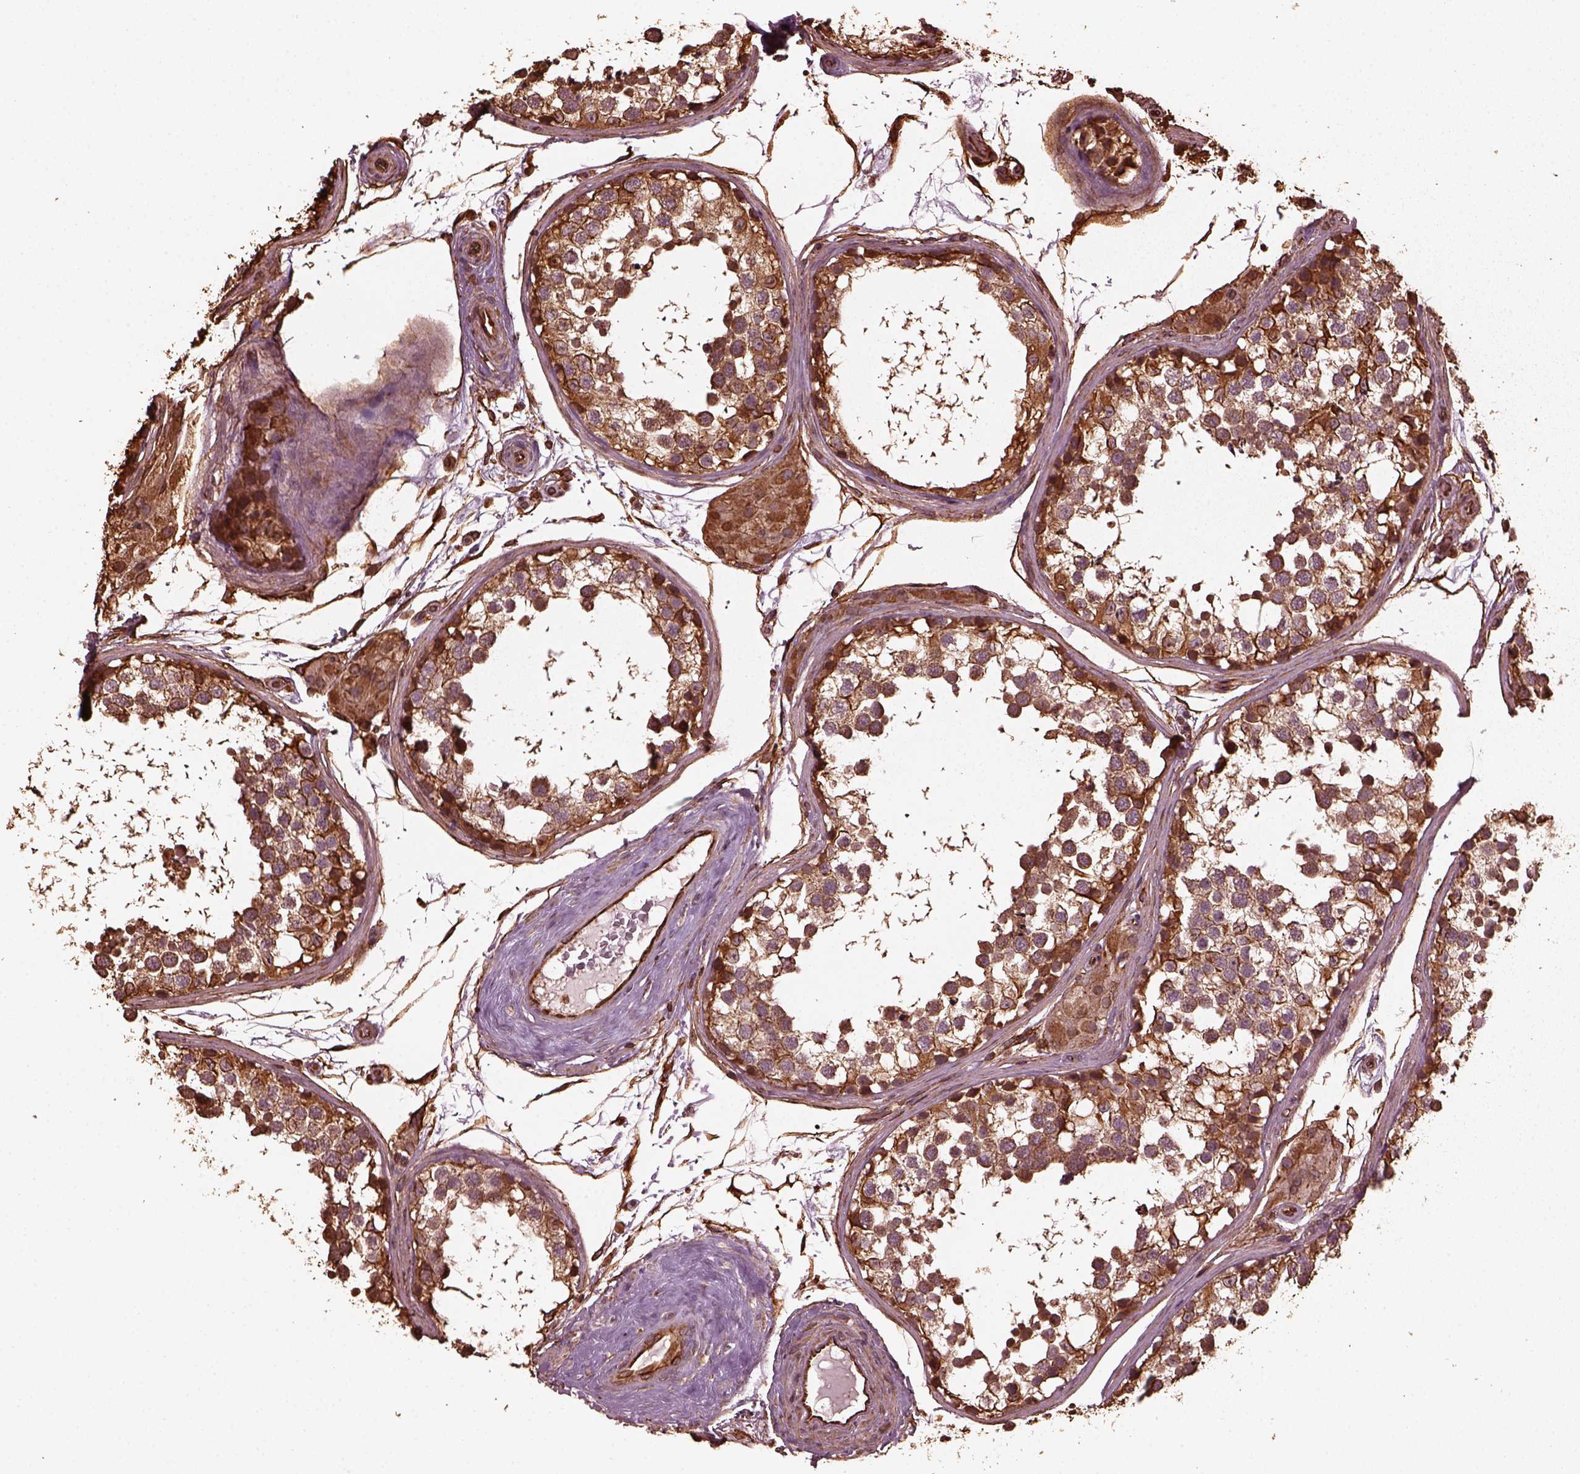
{"staining": {"intensity": "moderate", "quantity": ">75%", "location": "cytoplasmic/membranous"}, "tissue": "testis", "cell_type": "Cells in seminiferous ducts", "image_type": "normal", "snomed": [{"axis": "morphology", "description": "Normal tissue, NOS"}, {"axis": "morphology", "description": "Seminoma, NOS"}, {"axis": "topography", "description": "Testis"}], "caption": "Protein staining displays moderate cytoplasmic/membranous expression in about >75% of cells in seminiferous ducts in unremarkable testis.", "gene": "GTPBP1", "patient": {"sex": "male", "age": 65}}